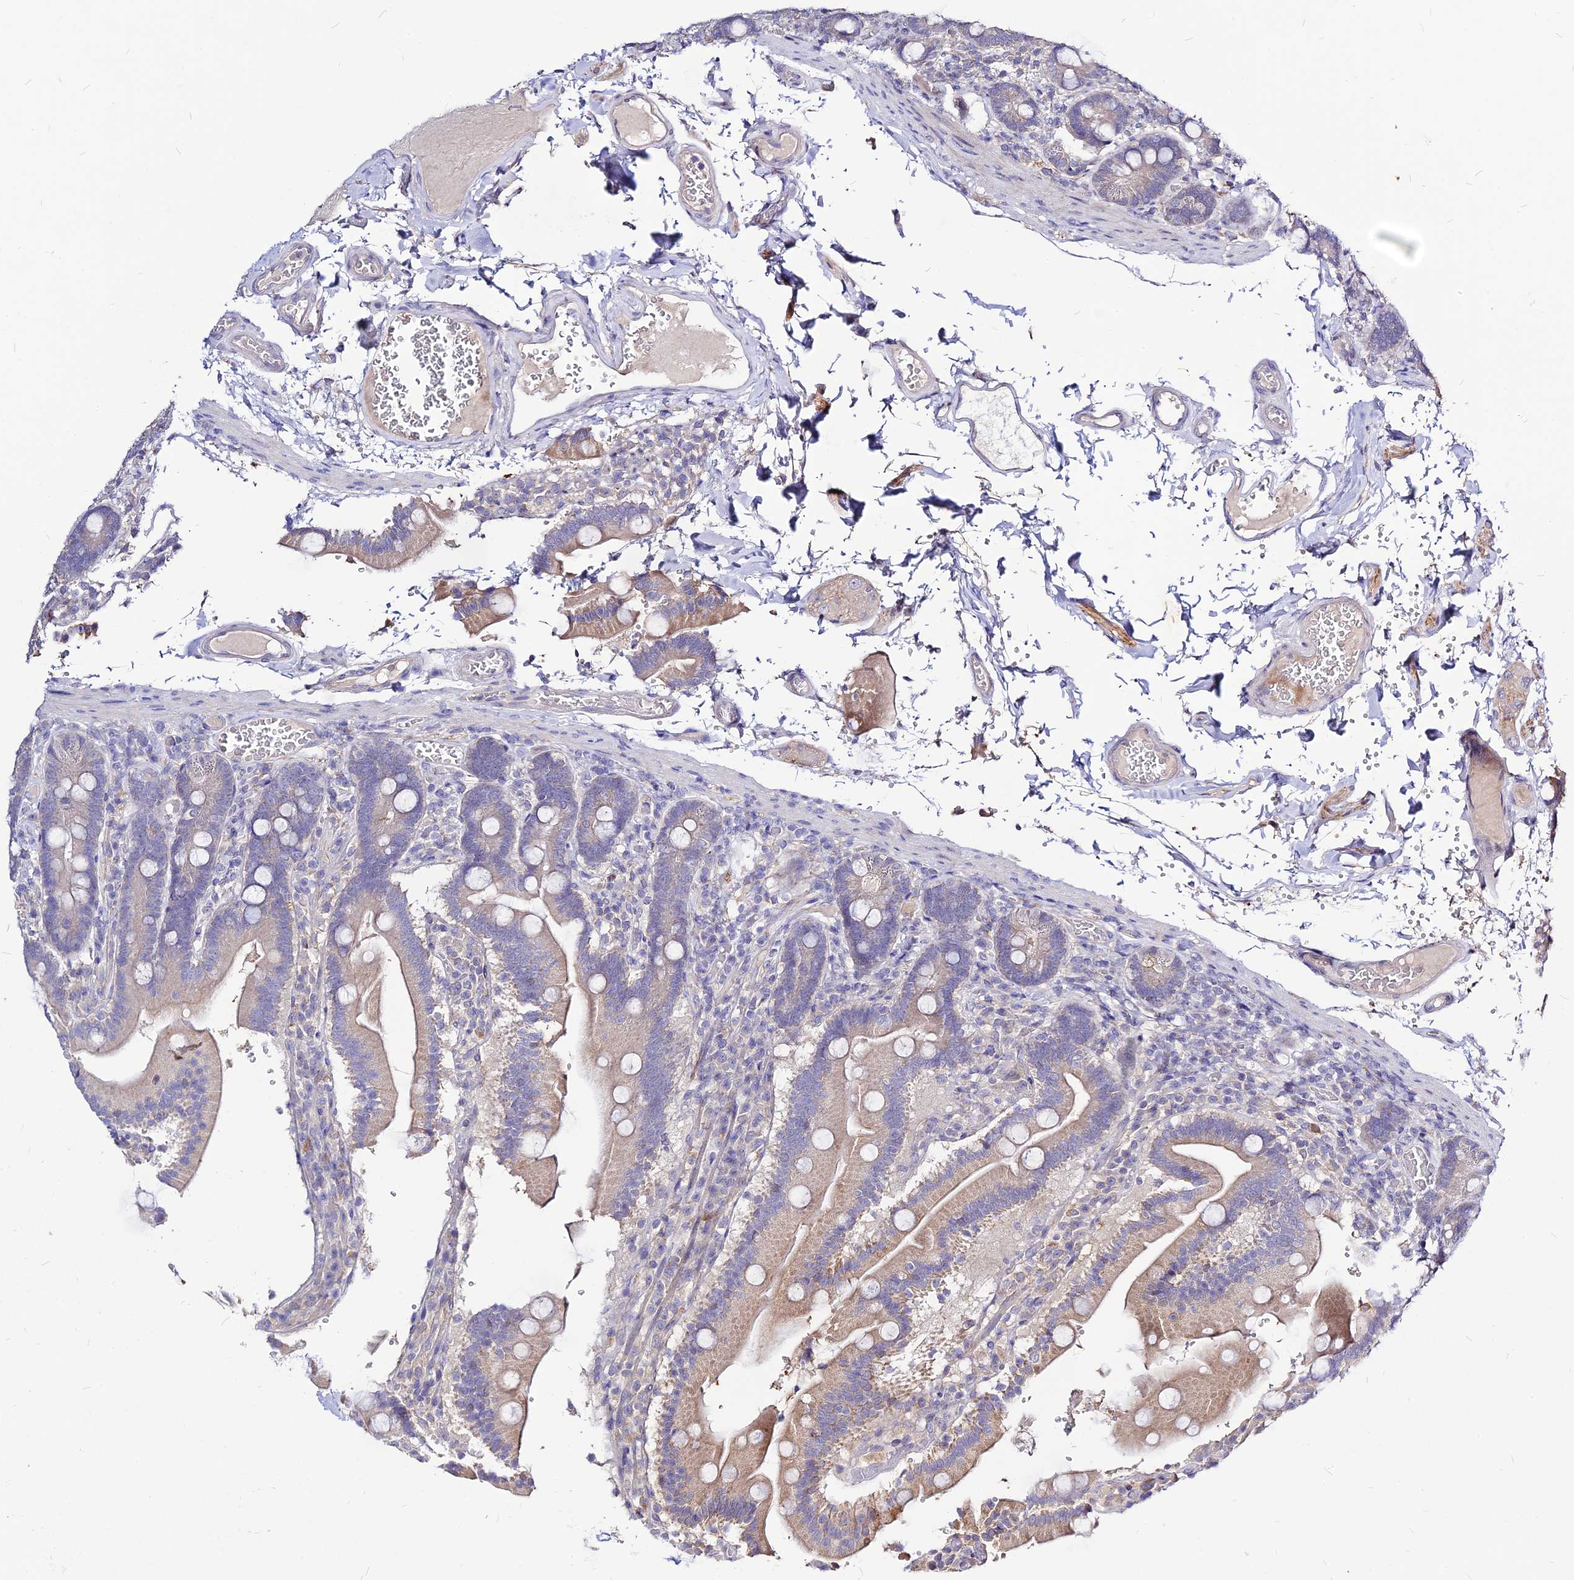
{"staining": {"intensity": "weak", "quantity": "25%-75%", "location": "cytoplasmic/membranous"}, "tissue": "duodenum", "cell_type": "Glandular cells", "image_type": "normal", "snomed": [{"axis": "morphology", "description": "Normal tissue, NOS"}, {"axis": "topography", "description": "Duodenum"}], "caption": "Immunohistochemistry micrograph of unremarkable duodenum: duodenum stained using immunohistochemistry displays low levels of weak protein expression localized specifically in the cytoplasmic/membranous of glandular cells, appearing as a cytoplasmic/membranous brown color.", "gene": "CZIB", "patient": {"sex": "female", "age": 62}}